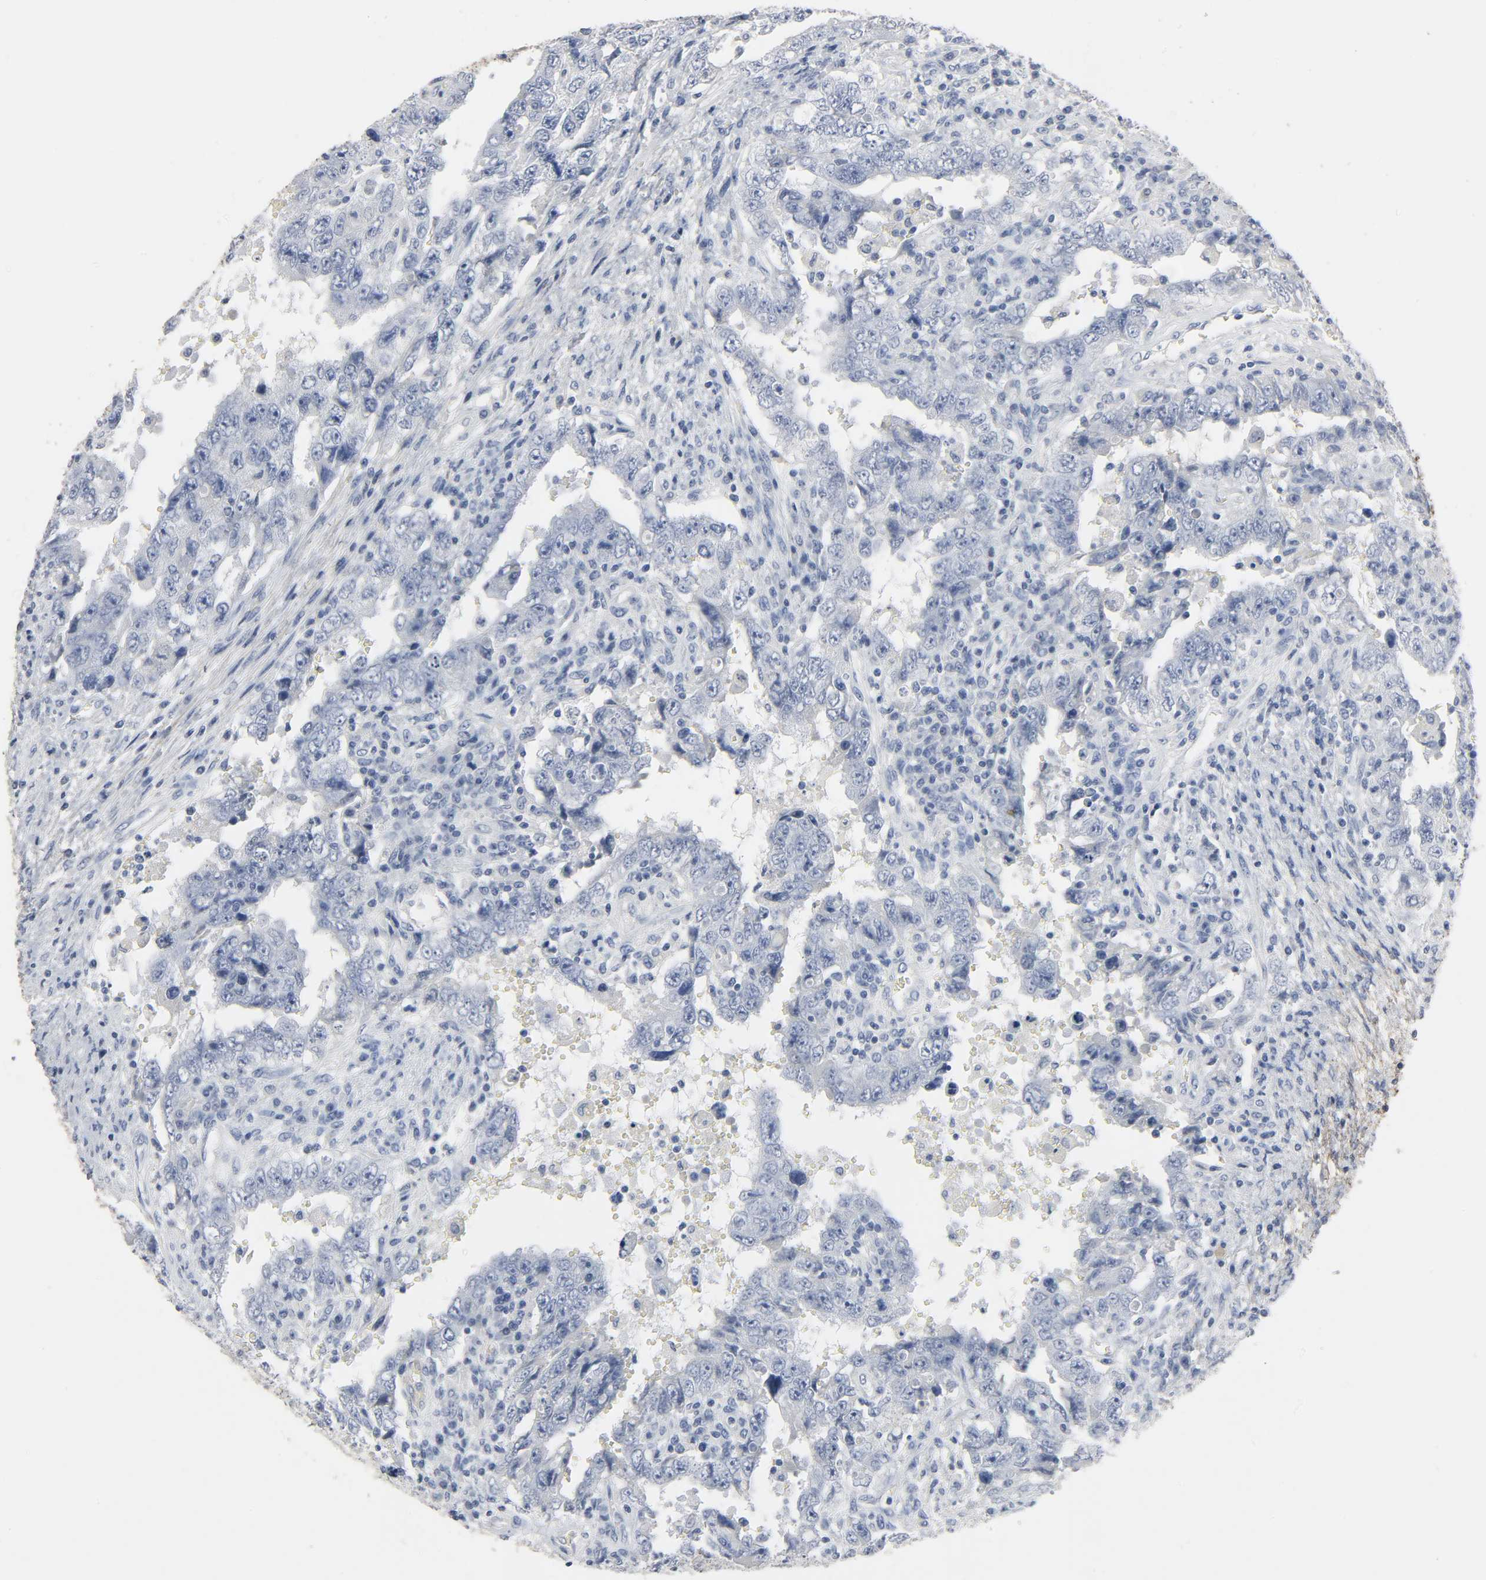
{"staining": {"intensity": "negative", "quantity": "none", "location": "none"}, "tissue": "testis cancer", "cell_type": "Tumor cells", "image_type": "cancer", "snomed": [{"axis": "morphology", "description": "Carcinoma, Embryonal, NOS"}, {"axis": "topography", "description": "Testis"}], "caption": "Immunohistochemistry micrograph of neoplastic tissue: testis embryonal carcinoma stained with DAB (3,3'-diaminobenzidine) displays no significant protein expression in tumor cells. (Immunohistochemistry (ihc), brightfield microscopy, high magnification).", "gene": "FBLN5", "patient": {"sex": "male", "age": 26}}